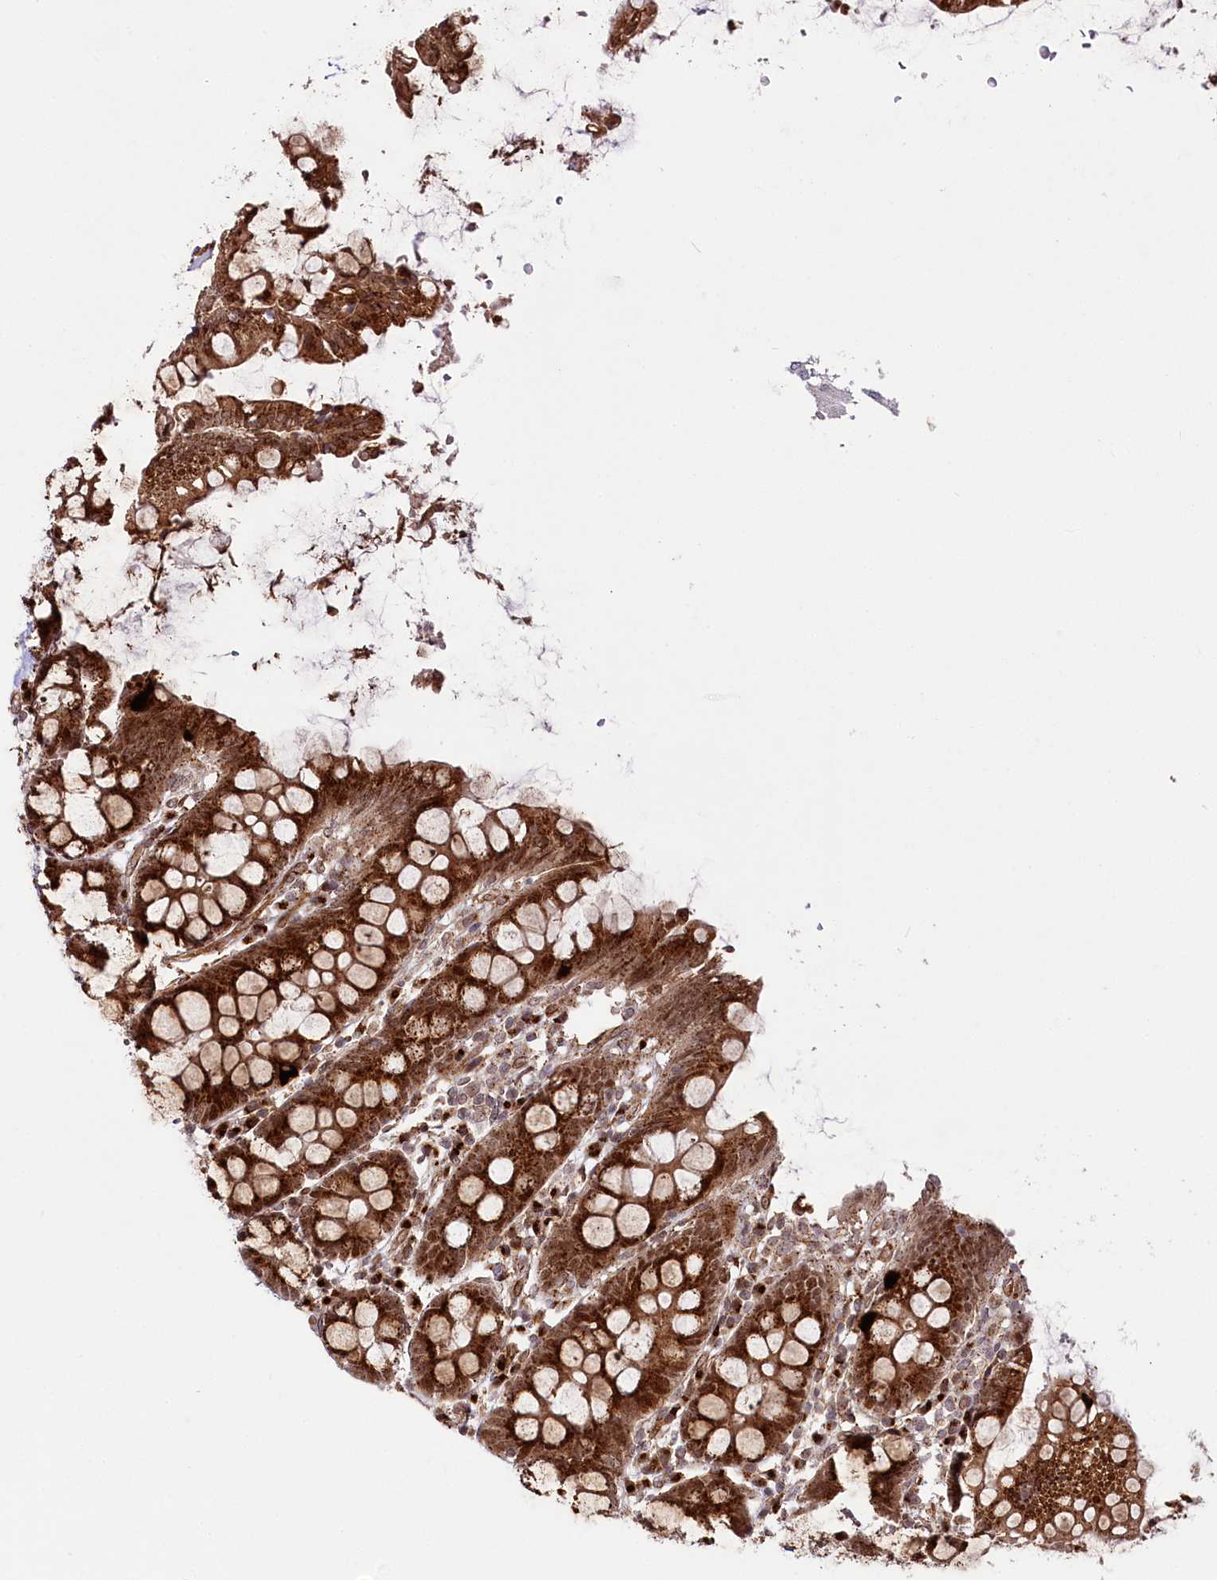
{"staining": {"intensity": "moderate", "quantity": ">75%", "location": "cytoplasmic/membranous,nuclear"}, "tissue": "colon", "cell_type": "Endothelial cells", "image_type": "normal", "snomed": [{"axis": "morphology", "description": "Normal tissue, NOS"}, {"axis": "topography", "description": "Colon"}], "caption": "The photomicrograph displays immunohistochemical staining of normal colon. There is moderate cytoplasmic/membranous,nuclear expression is appreciated in about >75% of endothelial cells.", "gene": "COPG1", "patient": {"sex": "female", "age": 79}}